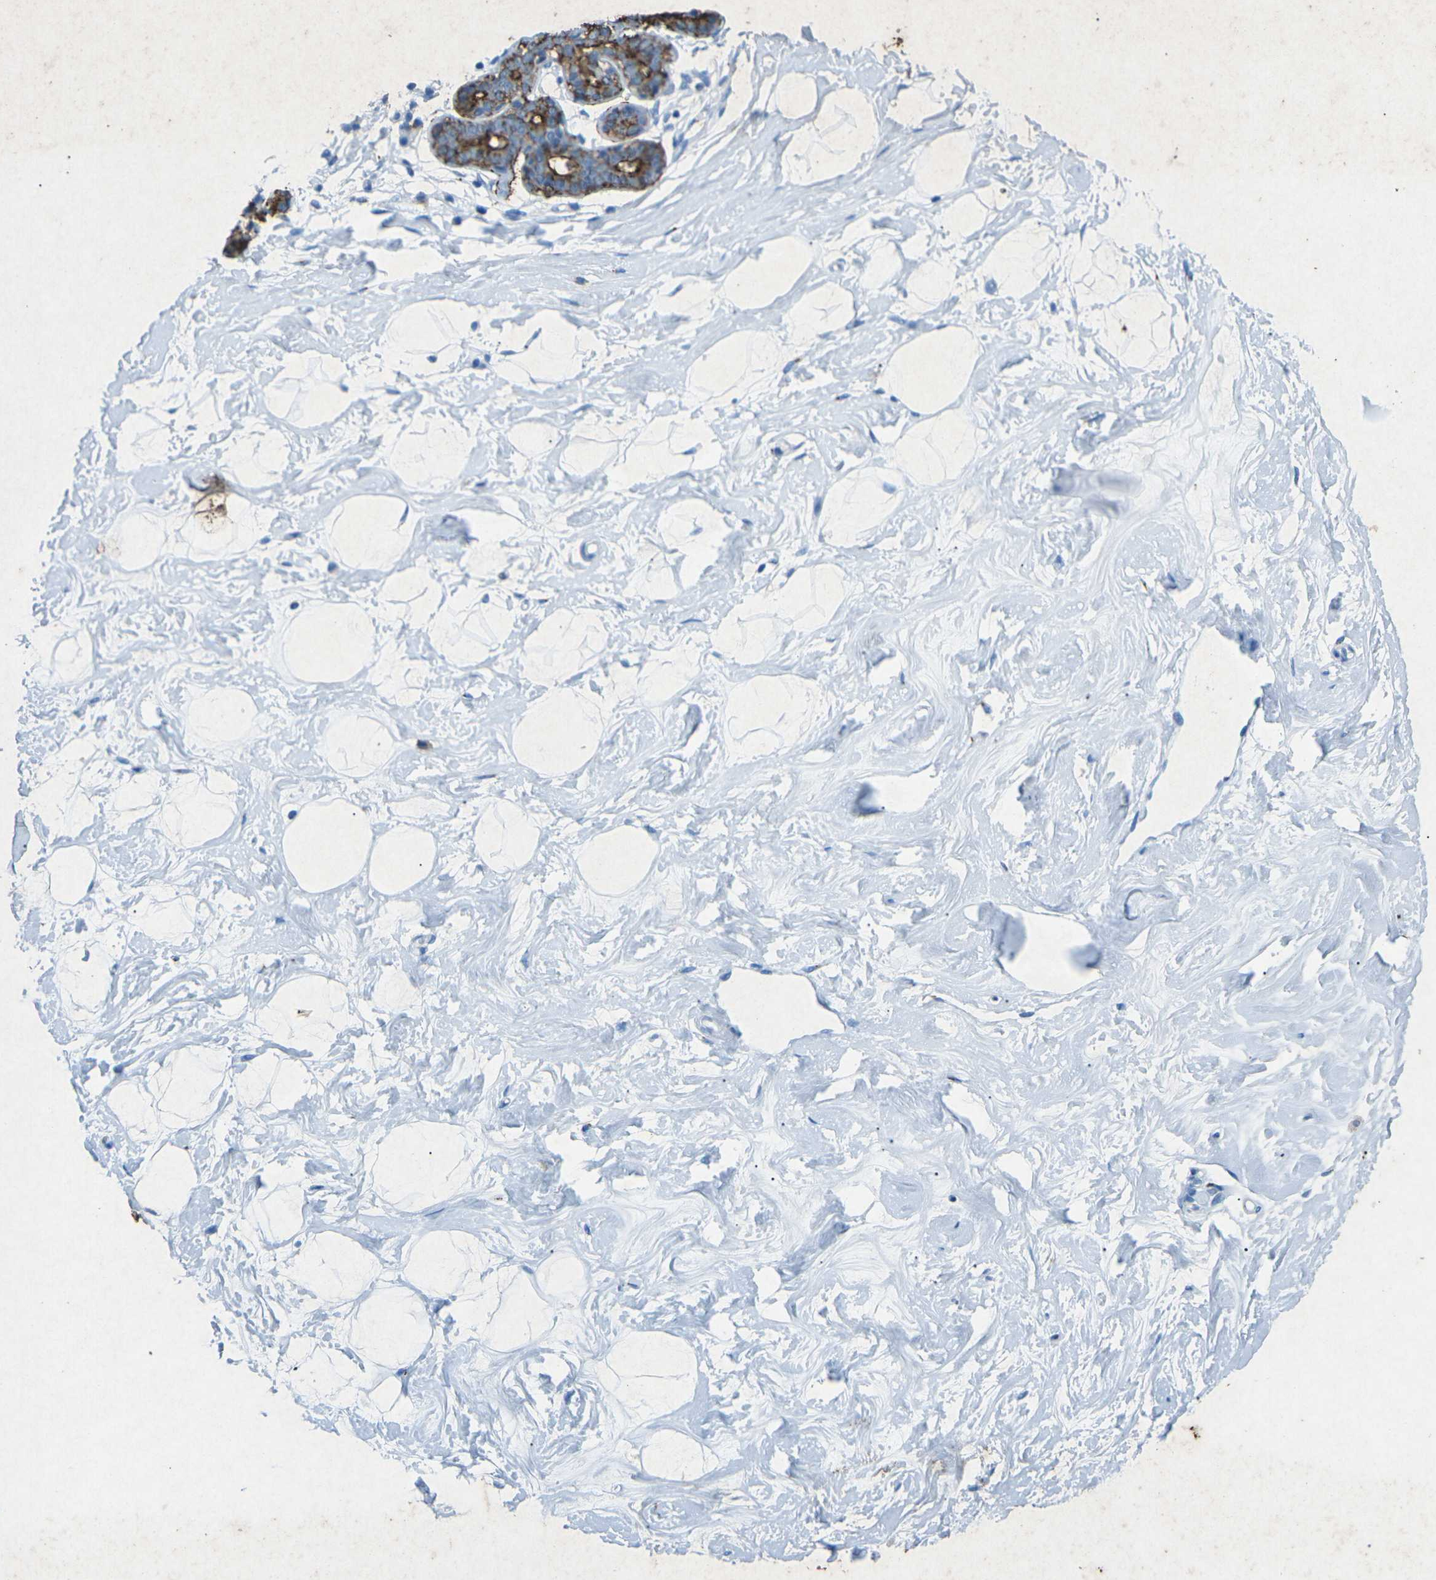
{"staining": {"intensity": "negative", "quantity": "none", "location": "none"}, "tissue": "breast", "cell_type": "Adipocytes", "image_type": "normal", "snomed": [{"axis": "morphology", "description": "Normal tissue, NOS"}, {"axis": "topography", "description": "Breast"}], "caption": "Protein analysis of unremarkable breast exhibits no significant positivity in adipocytes. Brightfield microscopy of IHC stained with DAB (brown) and hematoxylin (blue), captured at high magnification.", "gene": "CTAGE1", "patient": {"sex": "female", "age": 23}}